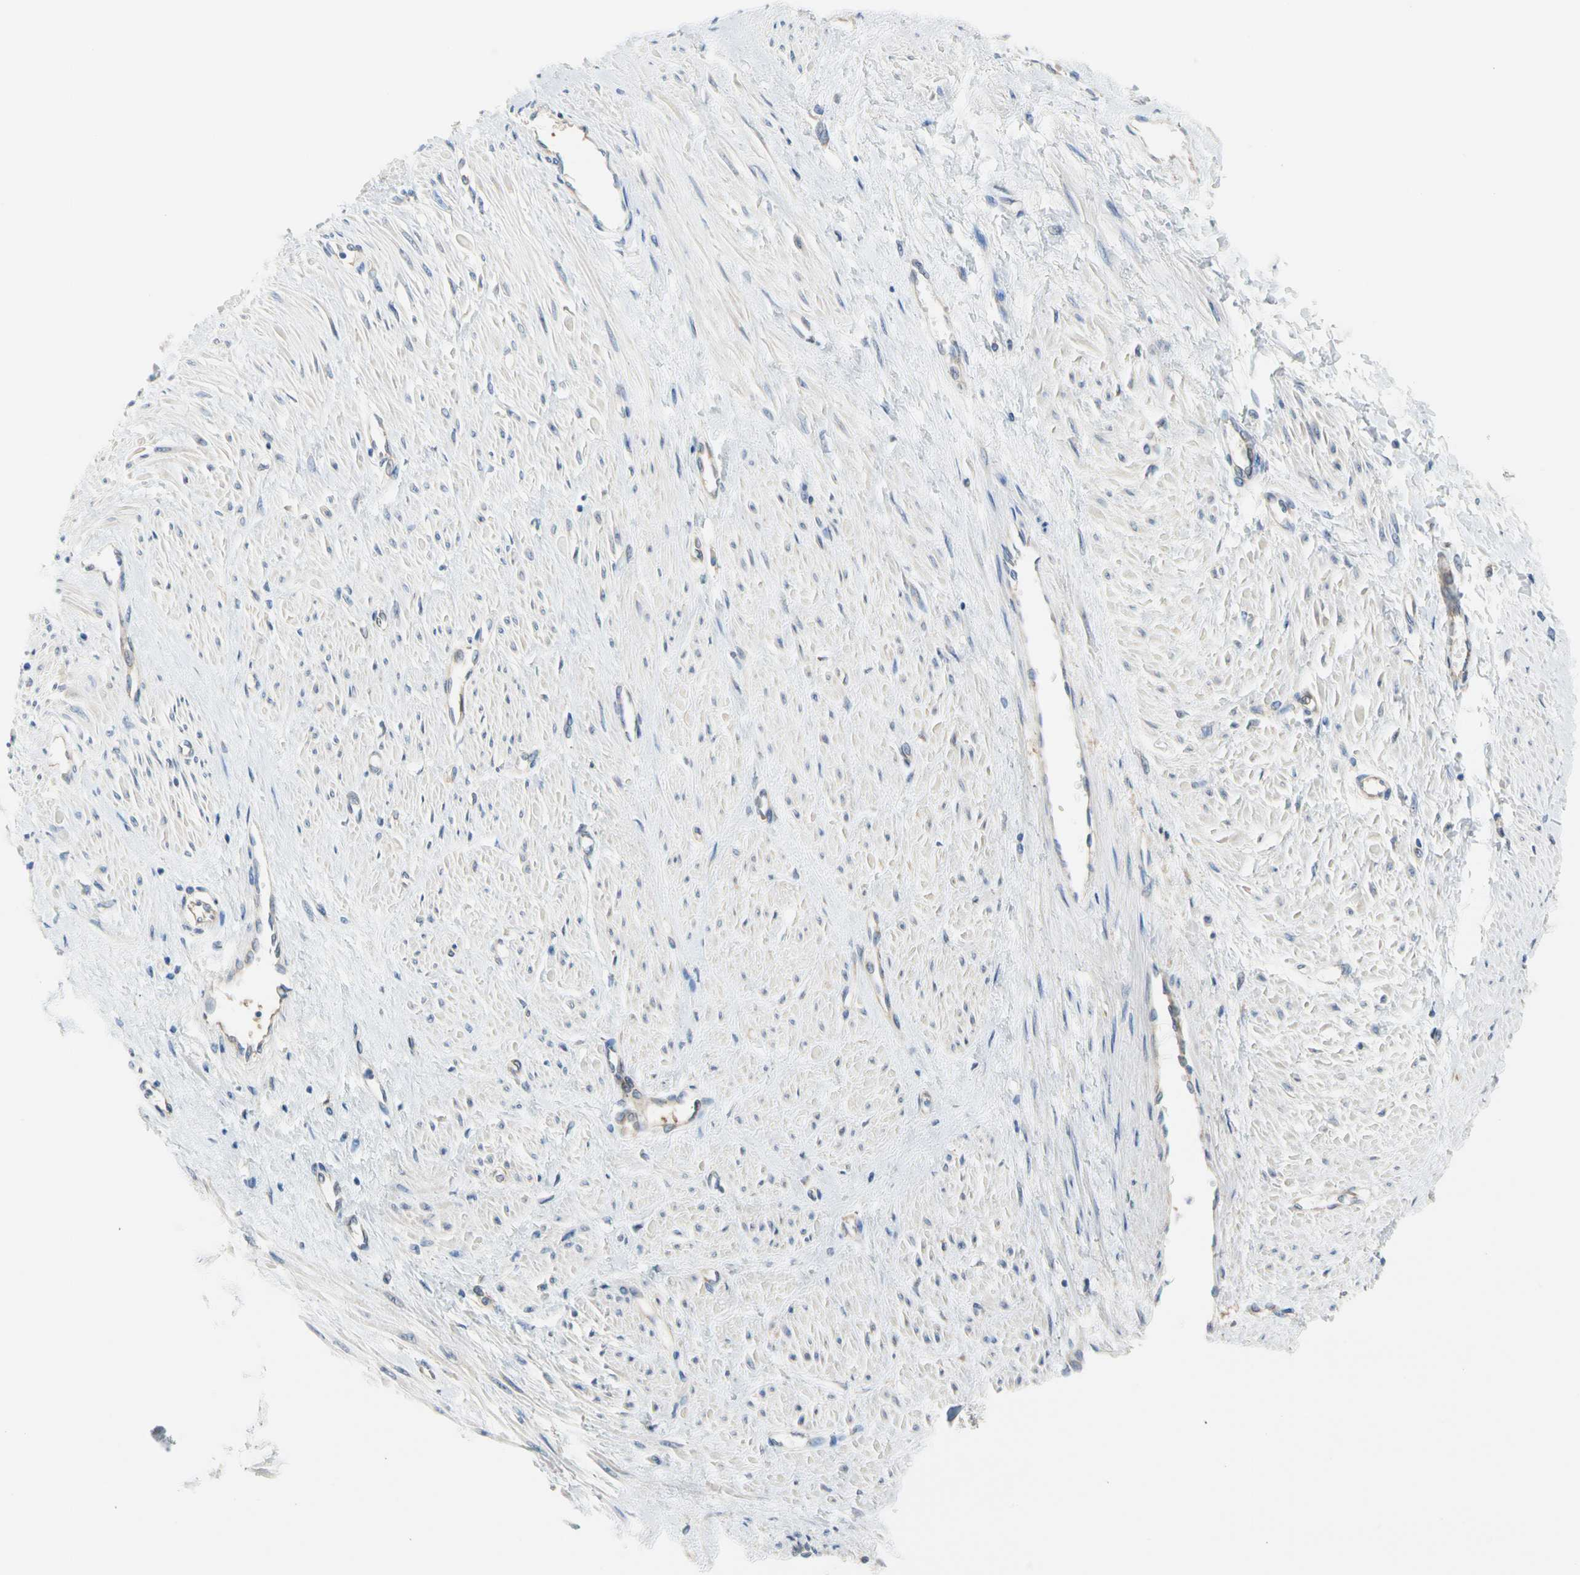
{"staining": {"intensity": "negative", "quantity": "none", "location": "none"}, "tissue": "smooth muscle", "cell_type": "Smooth muscle cells", "image_type": "normal", "snomed": [{"axis": "morphology", "description": "Normal tissue, NOS"}, {"axis": "topography", "description": "Smooth muscle"}, {"axis": "topography", "description": "Uterus"}], "caption": "This is an immunohistochemistry (IHC) image of normal smooth muscle. There is no staining in smooth muscle cells.", "gene": "GPHN", "patient": {"sex": "female", "age": 39}}